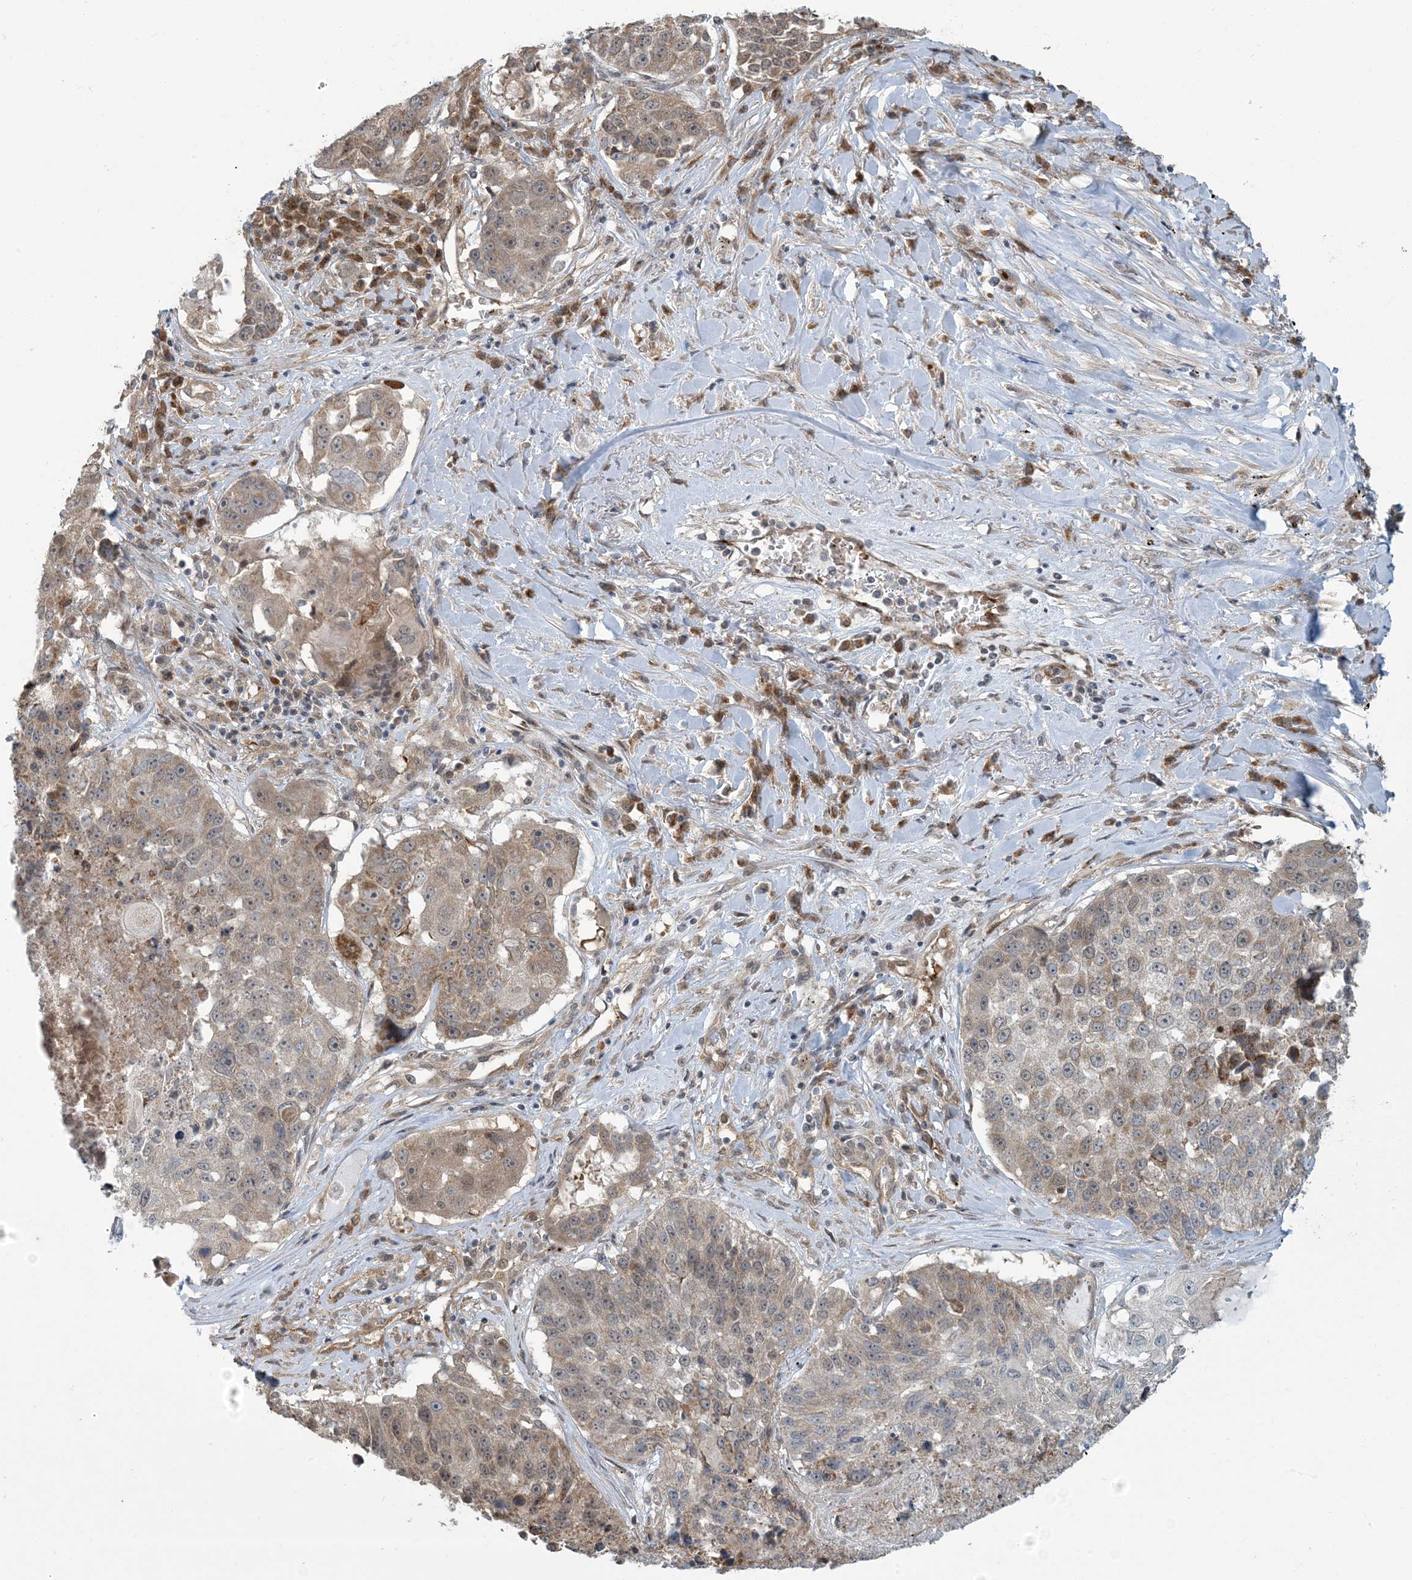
{"staining": {"intensity": "weak", "quantity": "25%-75%", "location": "cytoplasmic/membranous"}, "tissue": "lung cancer", "cell_type": "Tumor cells", "image_type": "cancer", "snomed": [{"axis": "morphology", "description": "Squamous cell carcinoma, NOS"}, {"axis": "topography", "description": "Lung"}], "caption": "This is an image of immunohistochemistry (IHC) staining of lung cancer (squamous cell carcinoma), which shows weak positivity in the cytoplasmic/membranous of tumor cells.", "gene": "ERI2", "patient": {"sex": "male", "age": 61}}